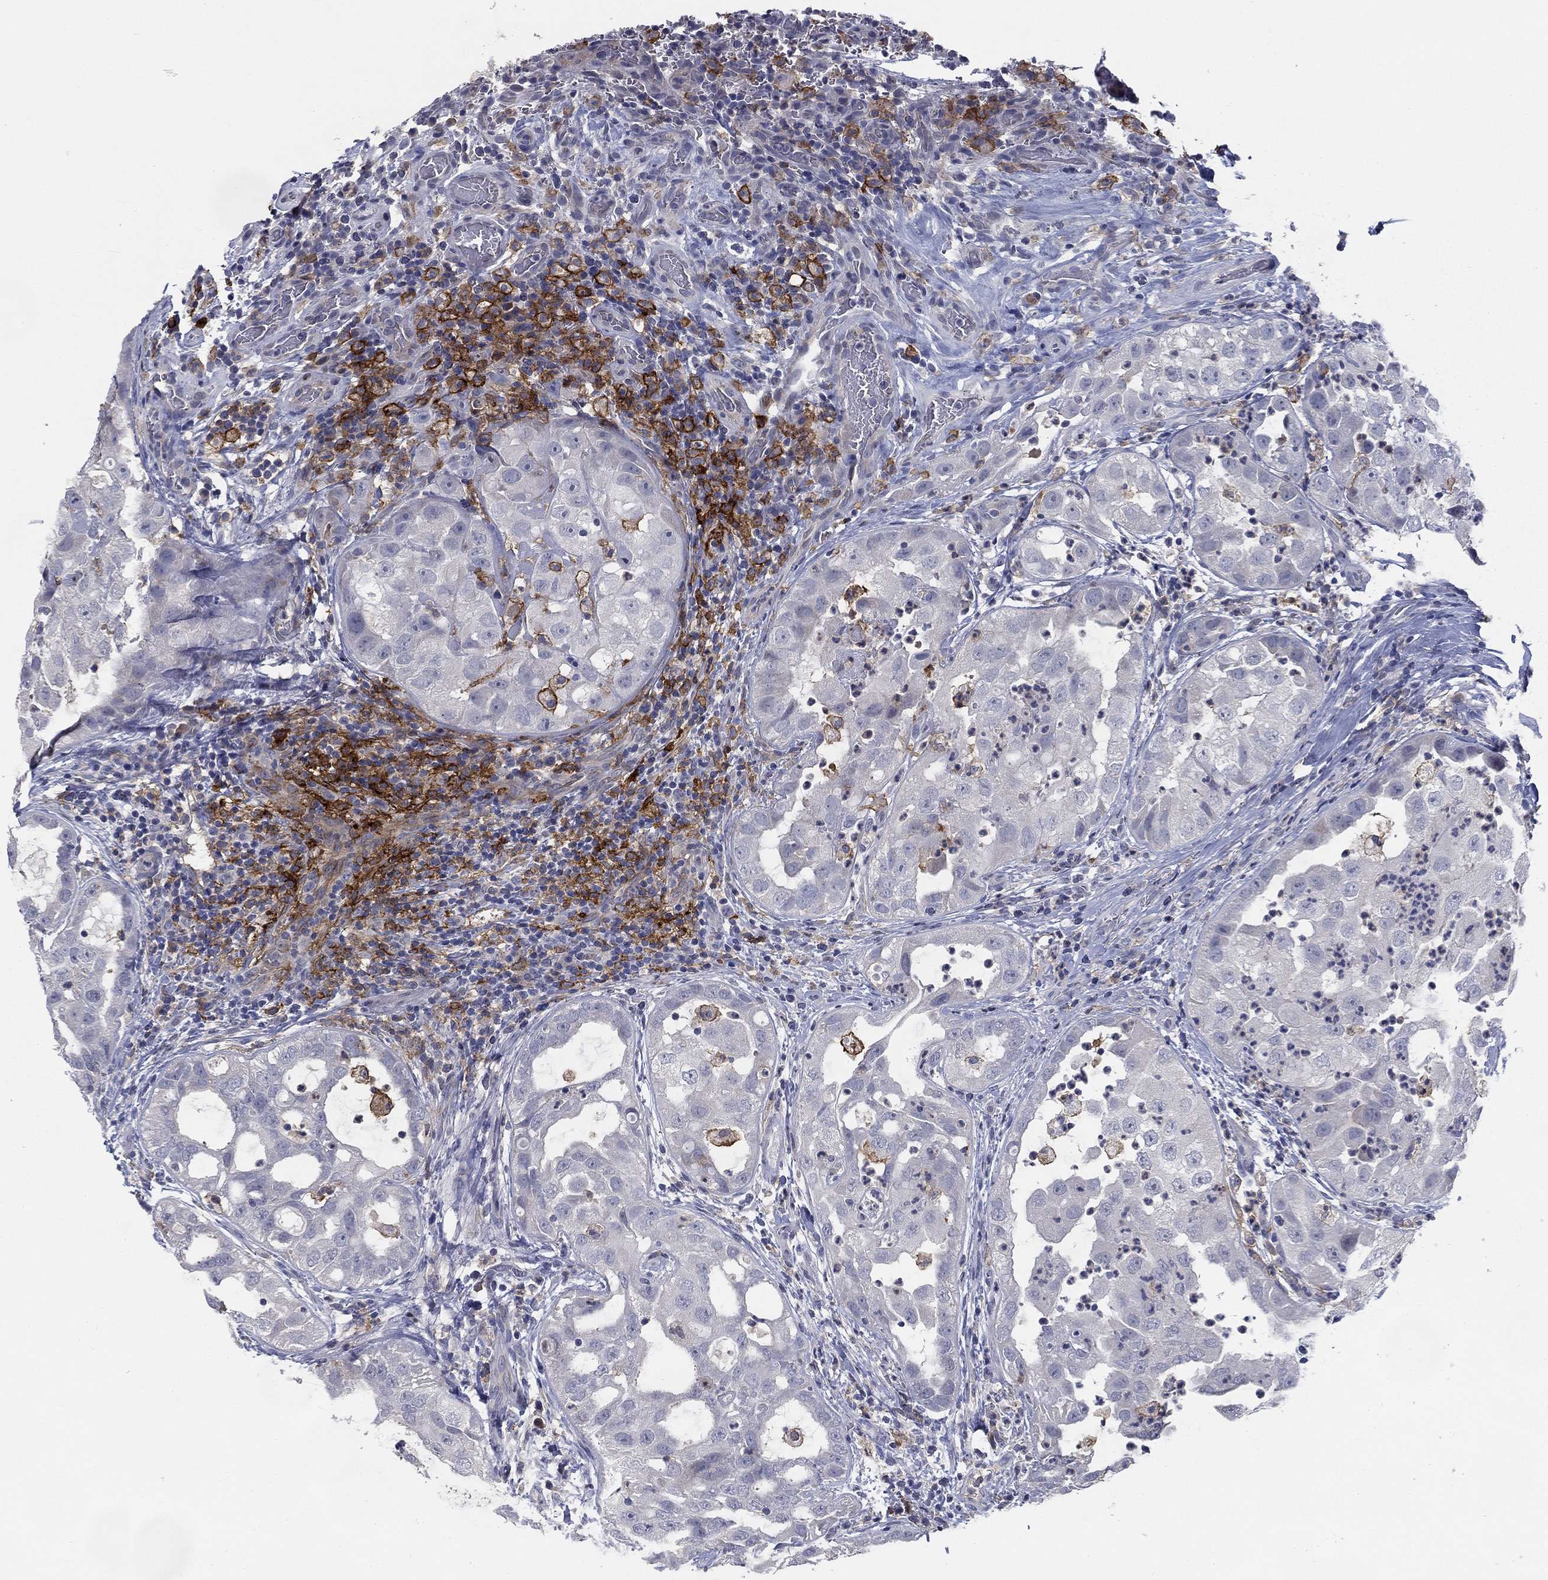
{"staining": {"intensity": "negative", "quantity": "none", "location": "none"}, "tissue": "urothelial cancer", "cell_type": "Tumor cells", "image_type": "cancer", "snomed": [{"axis": "morphology", "description": "Urothelial carcinoma, High grade"}, {"axis": "topography", "description": "Urinary bladder"}], "caption": "Tumor cells show no significant protein positivity in urothelial cancer. (Immunohistochemistry (ihc), brightfield microscopy, high magnification).", "gene": "CD274", "patient": {"sex": "female", "age": 41}}